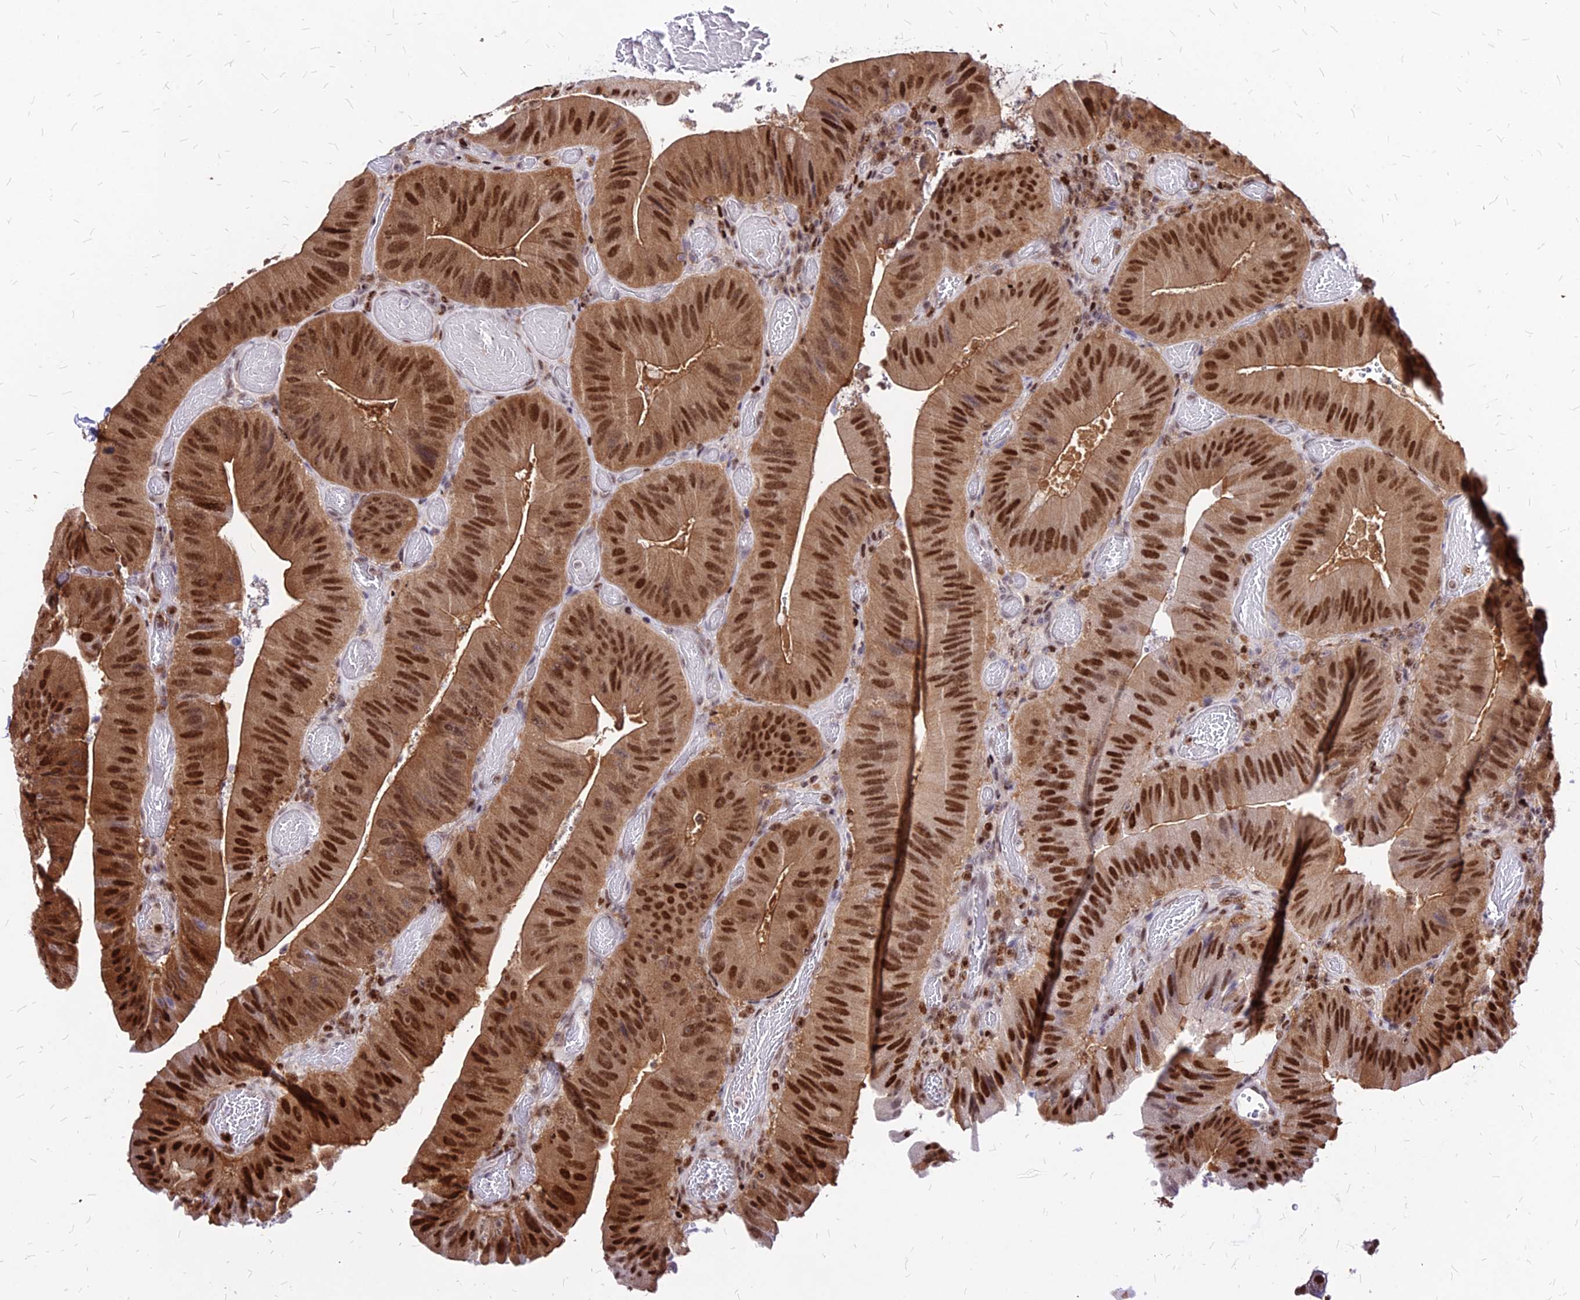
{"staining": {"intensity": "strong", "quantity": ">75%", "location": "cytoplasmic/membranous,nuclear"}, "tissue": "colorectal cancer", "cell_type": "Tumor cells", "image_type": "cancer", "snomed": [{"axis": "morphology", "description": "Adenocarcinoma, NOS"}, {"axis": "topography", "description": "Colon"}], "caption": "Colorectal adenocarcinoma stained with a protein marker reveals strong staining in tumor cells.", "gene": "PAXX", "patient": {"sex": "female", "age": 43}}